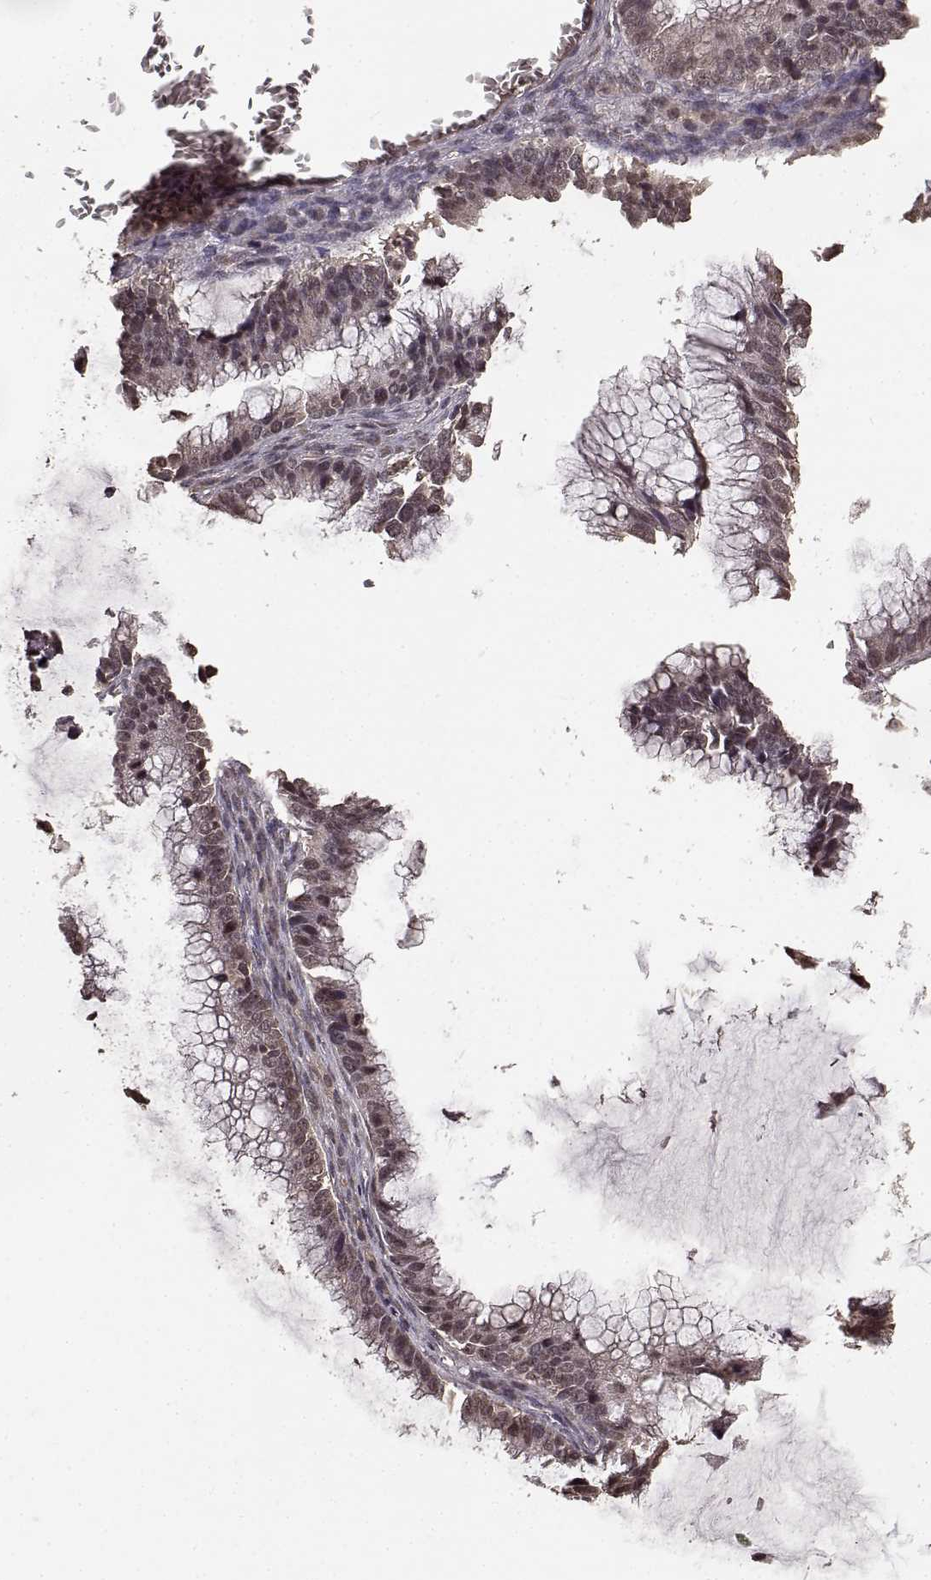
{"staining": {"intensity": "weak", "quantity": "<25%", "location": "cytoplasmic/membranous"}, "tissue": "ovarian cancer", "cell_type": "Tumor cells", "image_type": "cancer", "snomed": [{"axis": "morphology", "description": "Cystadenocarcinoma, mucinous, NOS"}, {"axis": "topography", "description": "Ovary"}], "caption": "An IHC micrograph of ovarian cancer (mucinous cystadenocarcinoma) is shown. There is no staining in tumor cells of ovarian cancer (mucinous cystadenocarcinoma). Brightfield microscopy of immunohistochemistry (IHC) stained with DAB (brown) and hematoxylin (blue), captured at high magnification.", "gene": "NTRK2", "patient": {"sex": "female", "age": 38}}